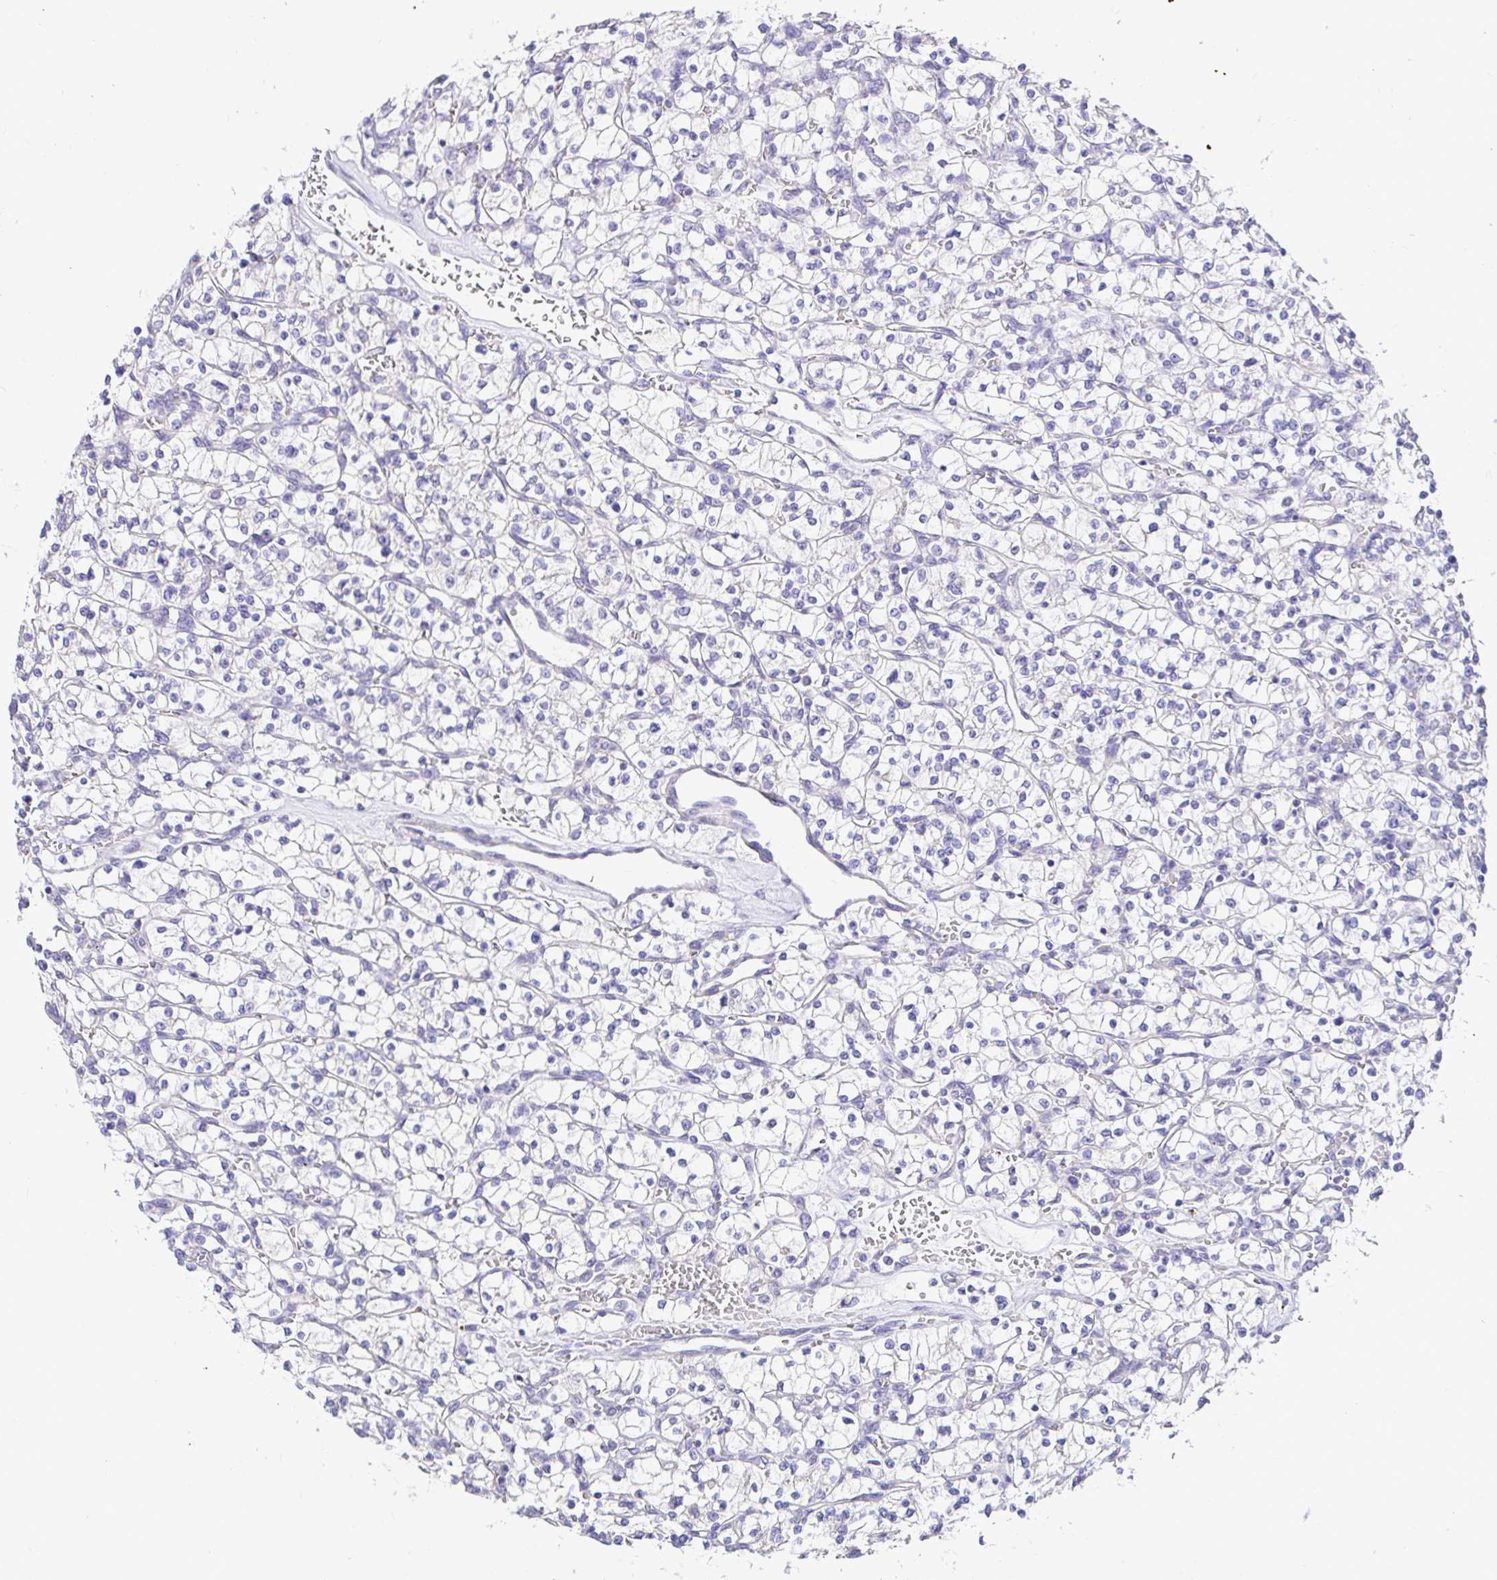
{"staining": {"intensity": "negative", "quantity": "none", "location": "none"}, "tissue": "renal cancer", "cell_type": "Tumor cells", "image_type": "cancer", "snomed": [{"axis": "morphology", "description": "Adenocarcinoma, NOS"}, {"axis": "topography", "description": "Kidney"}], "caption": "Adenocarcinoma (renal) was stained to show a protein in brown. There is no significant staining in tumor cells. (DAB immunohistochemistry (IHC) with hematoxylin counter stain).", "gene": "CDO1", "patient": {"sex": "female", "age": 64}}